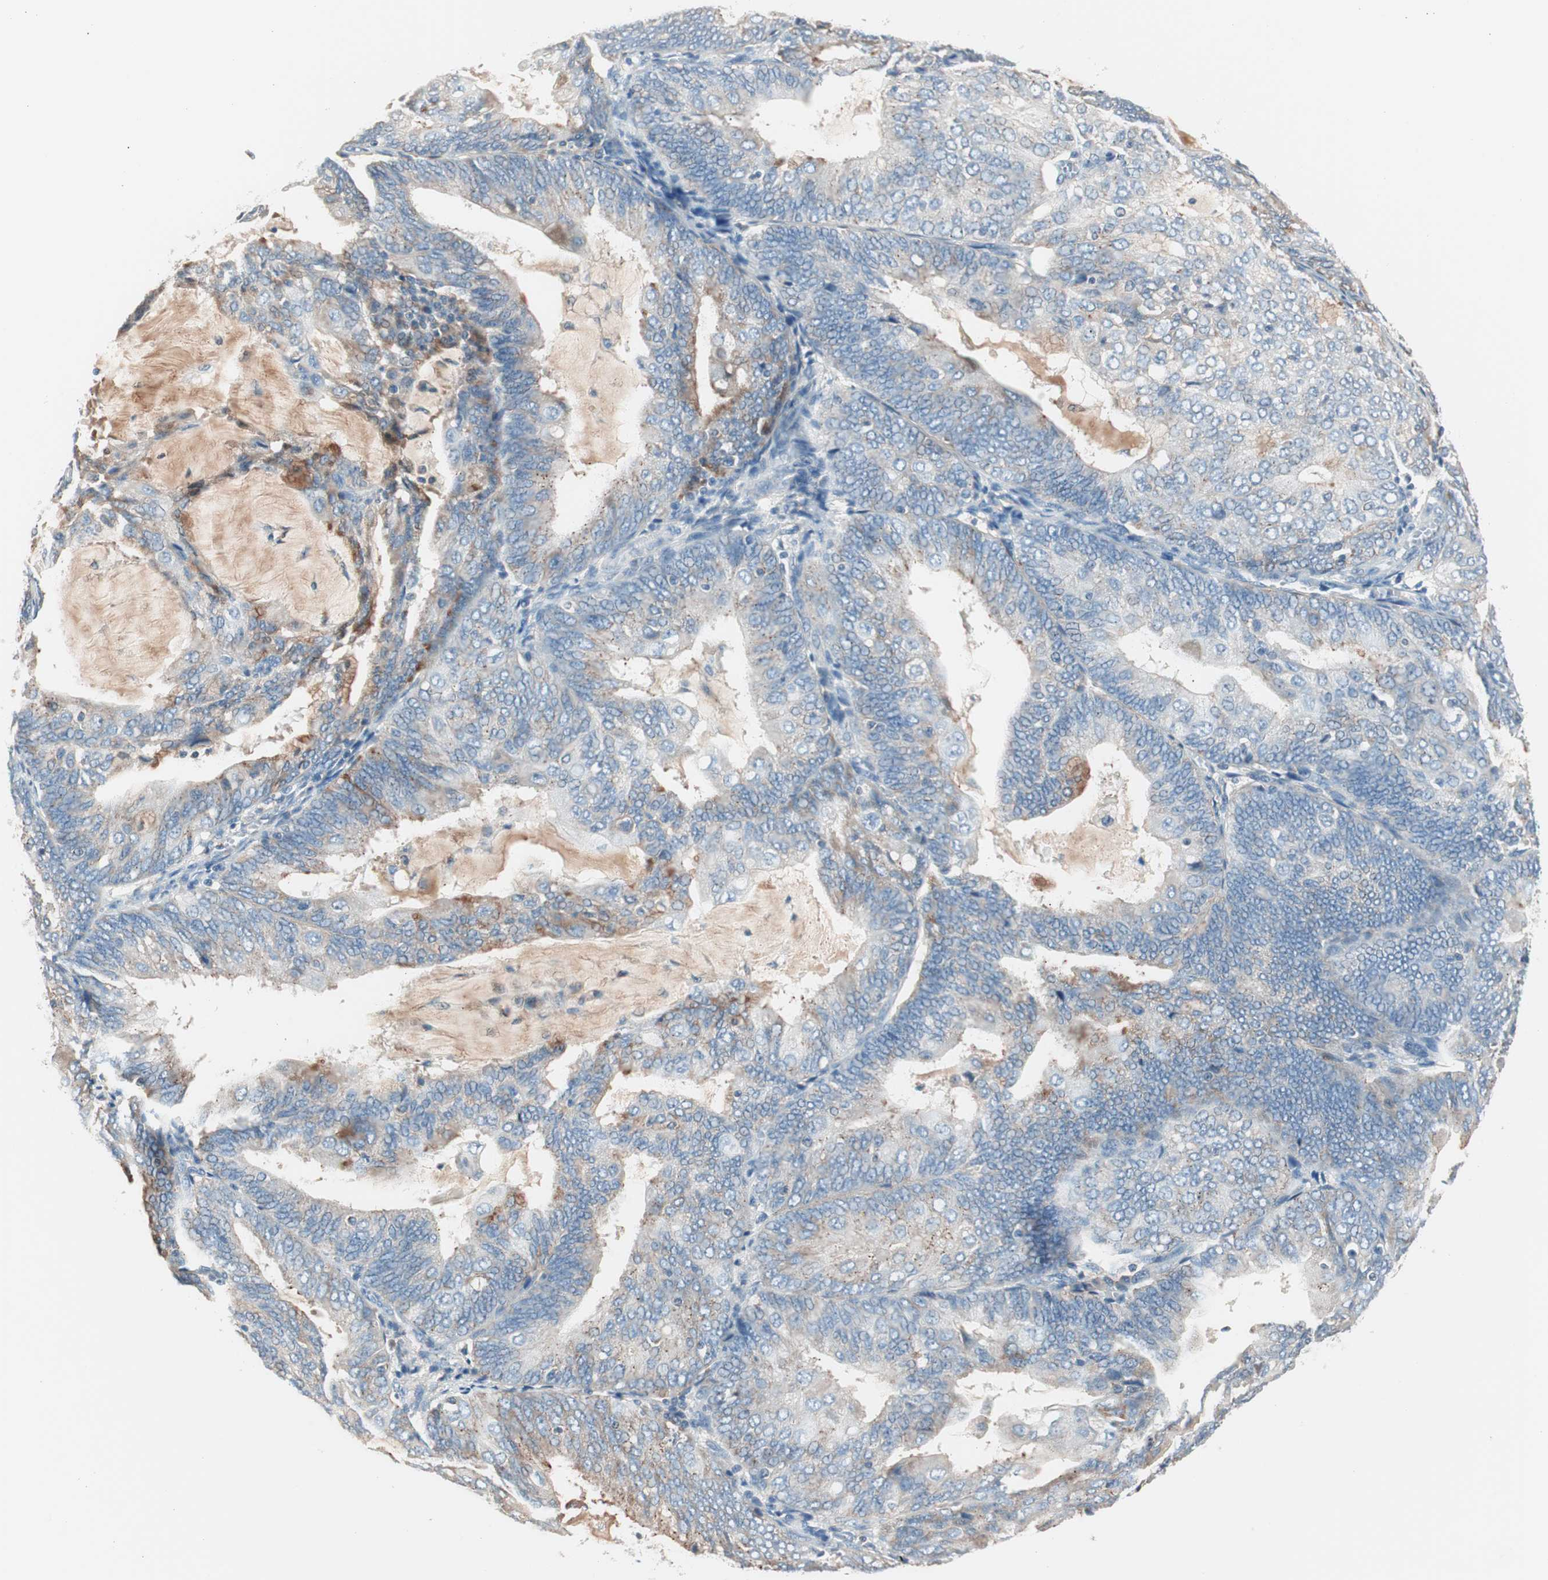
{"staining": {"intensity": "weak", "quantity": "<25%", "location": "cytoplasmic/membranous"}, "tissue": "endometrial cancer", "cell_type": "Tumor cells", "image_type": "cancer", "snomed": [{"axis": "morphology", "description": "Adenocarcinoma, NOS"}, {"axis": "topography", "description": "Endometrium"}], "caption": "This is an immunohistochemistry micrograph of human endometrial adenocarcinoma. There is no expression in tumor cells.", "gene": "RAD54B", "patient": {"sex": "female", "age": 81}}